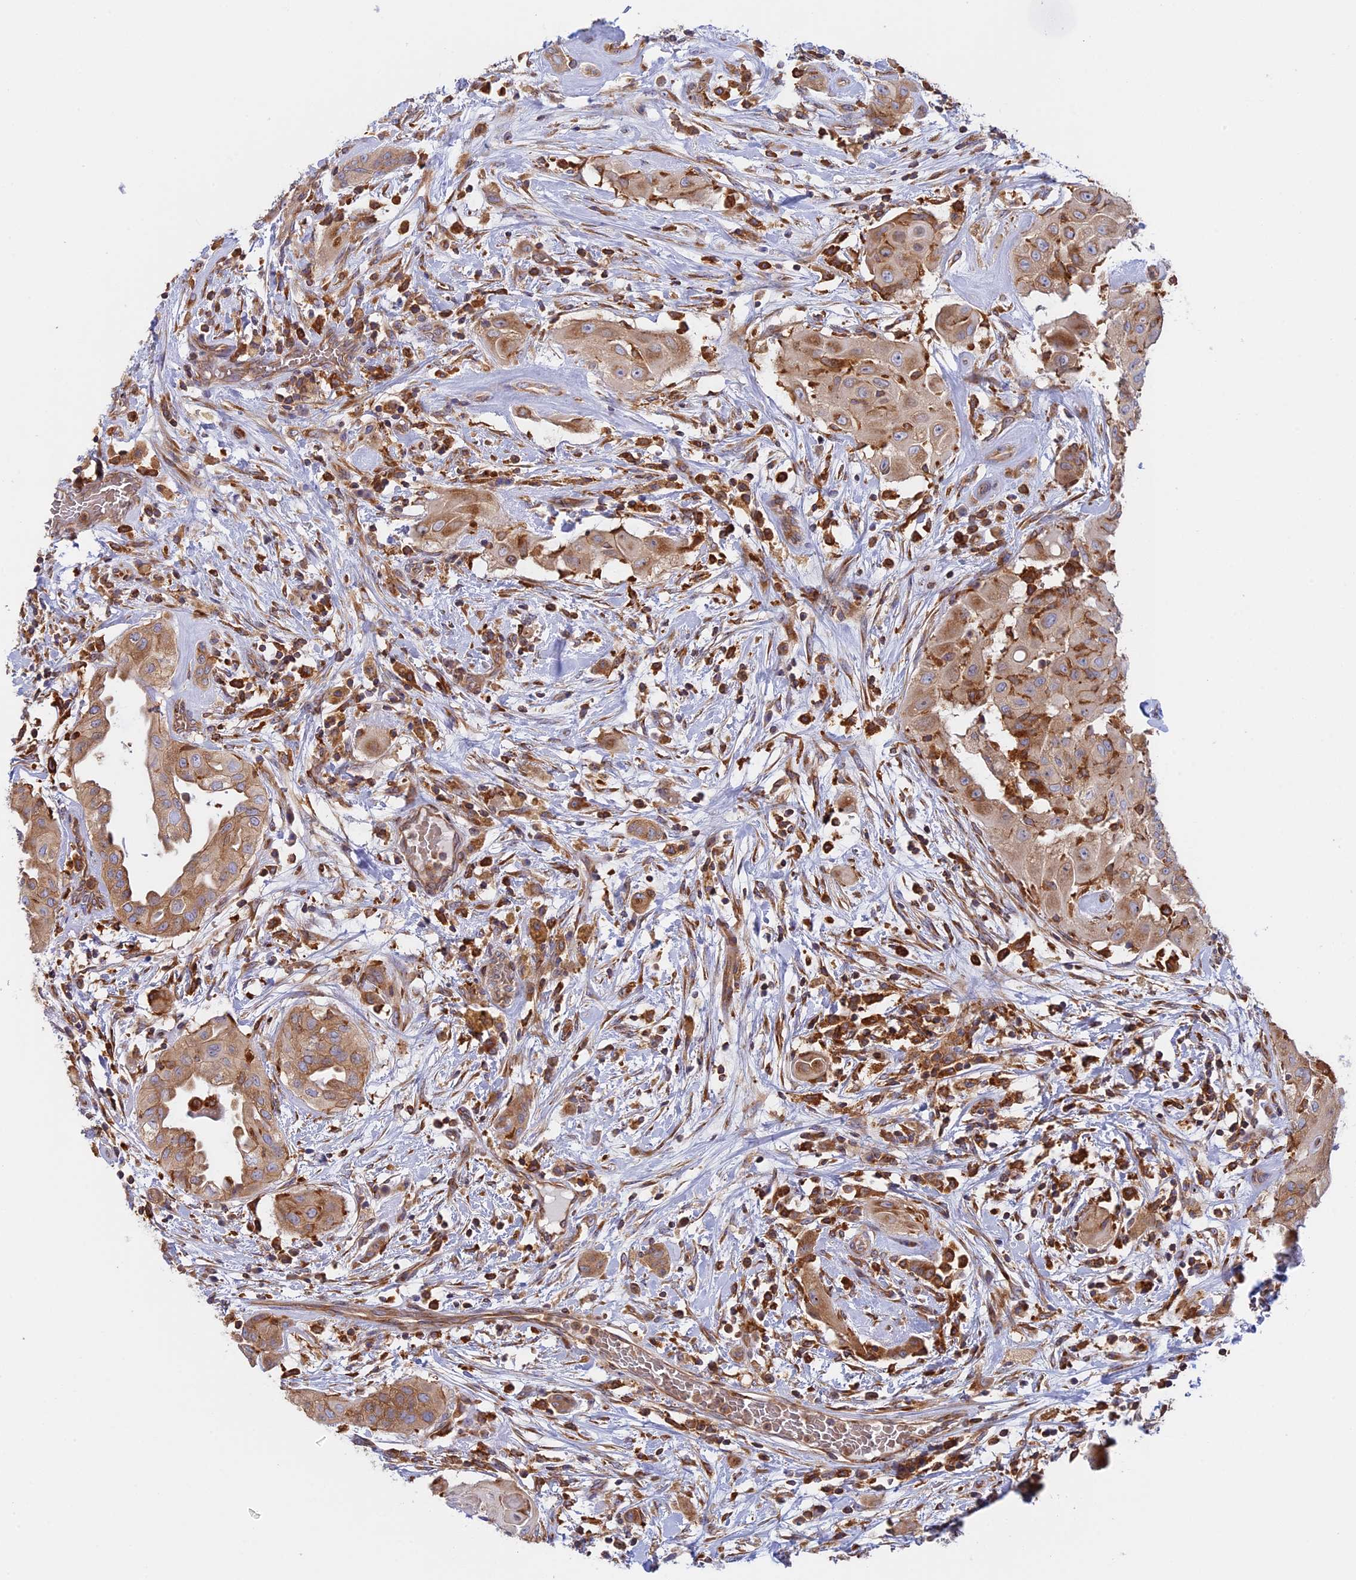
{"staining": {"intensity": "moderate", "quantity": ">75%", "location": "cytoplasmic/membranous"}, "tissue": "thyroid cancer", "cell_type": "Tumor cells", "image_type": "cancer", "snomed": [{"axis": "morphology", "description": "Papillary adenocarcinoma, NOS"}, {"axis": "topography", "description": "Thyroid gland"}], "caption": "High-magnification brightfield microscopy of thyroid cancer stained with DAB (3,3'-diaminobenzidine) (brown) and counterstained with hematoxylin (blue). tumor cells exhibit moderate cytoplasmic/membranous expression is present in approximately>75% of cells.", "gene": "GMIP", "patient": {"sex": "female", "age": 59}}